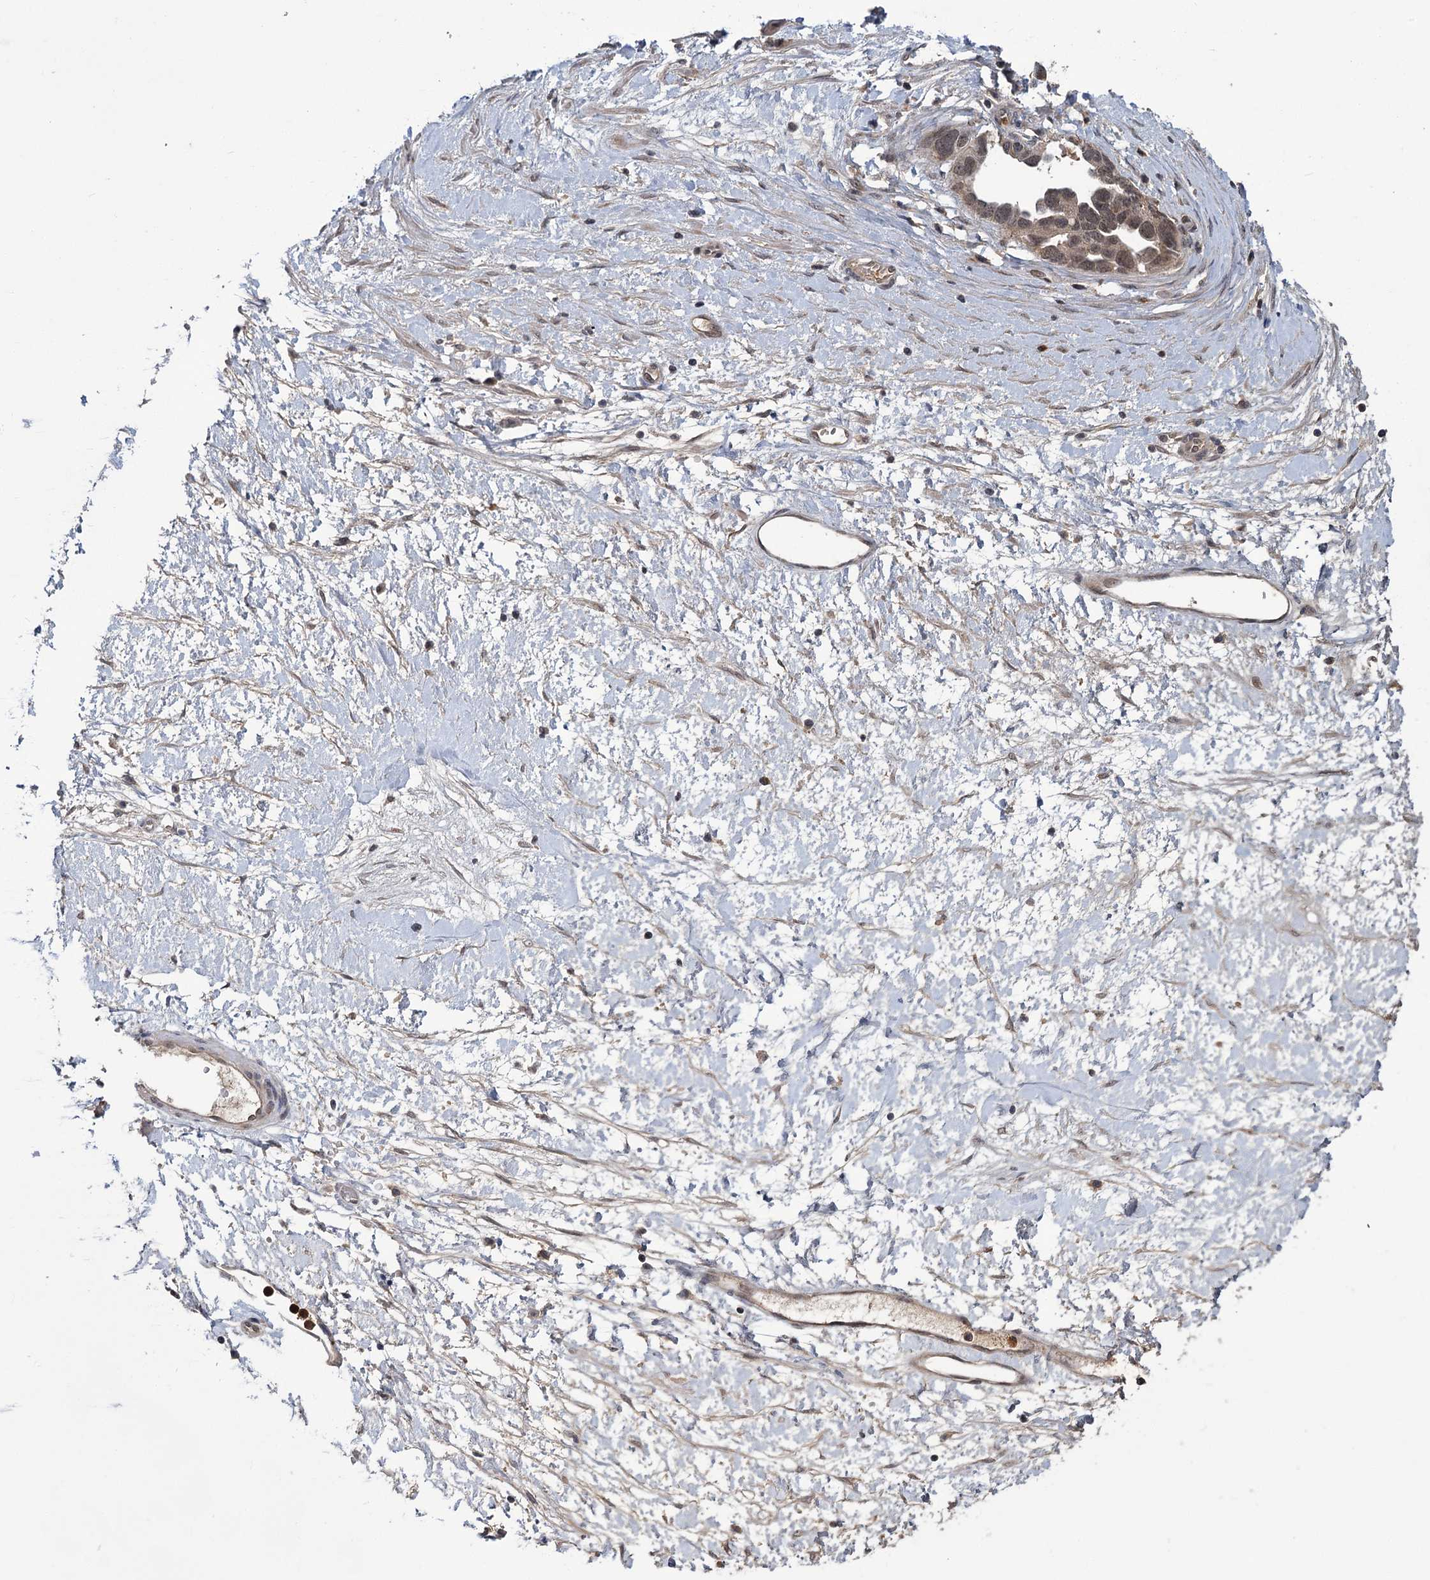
{"staining": {"intensity": "moderate", "quantity": ">75%", "location": "nuclear"}, "tissue": "ovarian cancer", "cell_type": "Tumor cells", "image_type": "cancer", "snomed": [{"axis": "morphology", "description": "Cystadenocarcinoma, serous, NOS"}, {"axis": "topography", "description": "Ovary"}], "caption": "A photomicrograph of serous cystadenocarcinoma (ovarian) stained for a protein exhibits moderate nuclear brown staining in tumor cells.", "gene": "KANSL2", "patient": {"sex": "female", "age": 54}}